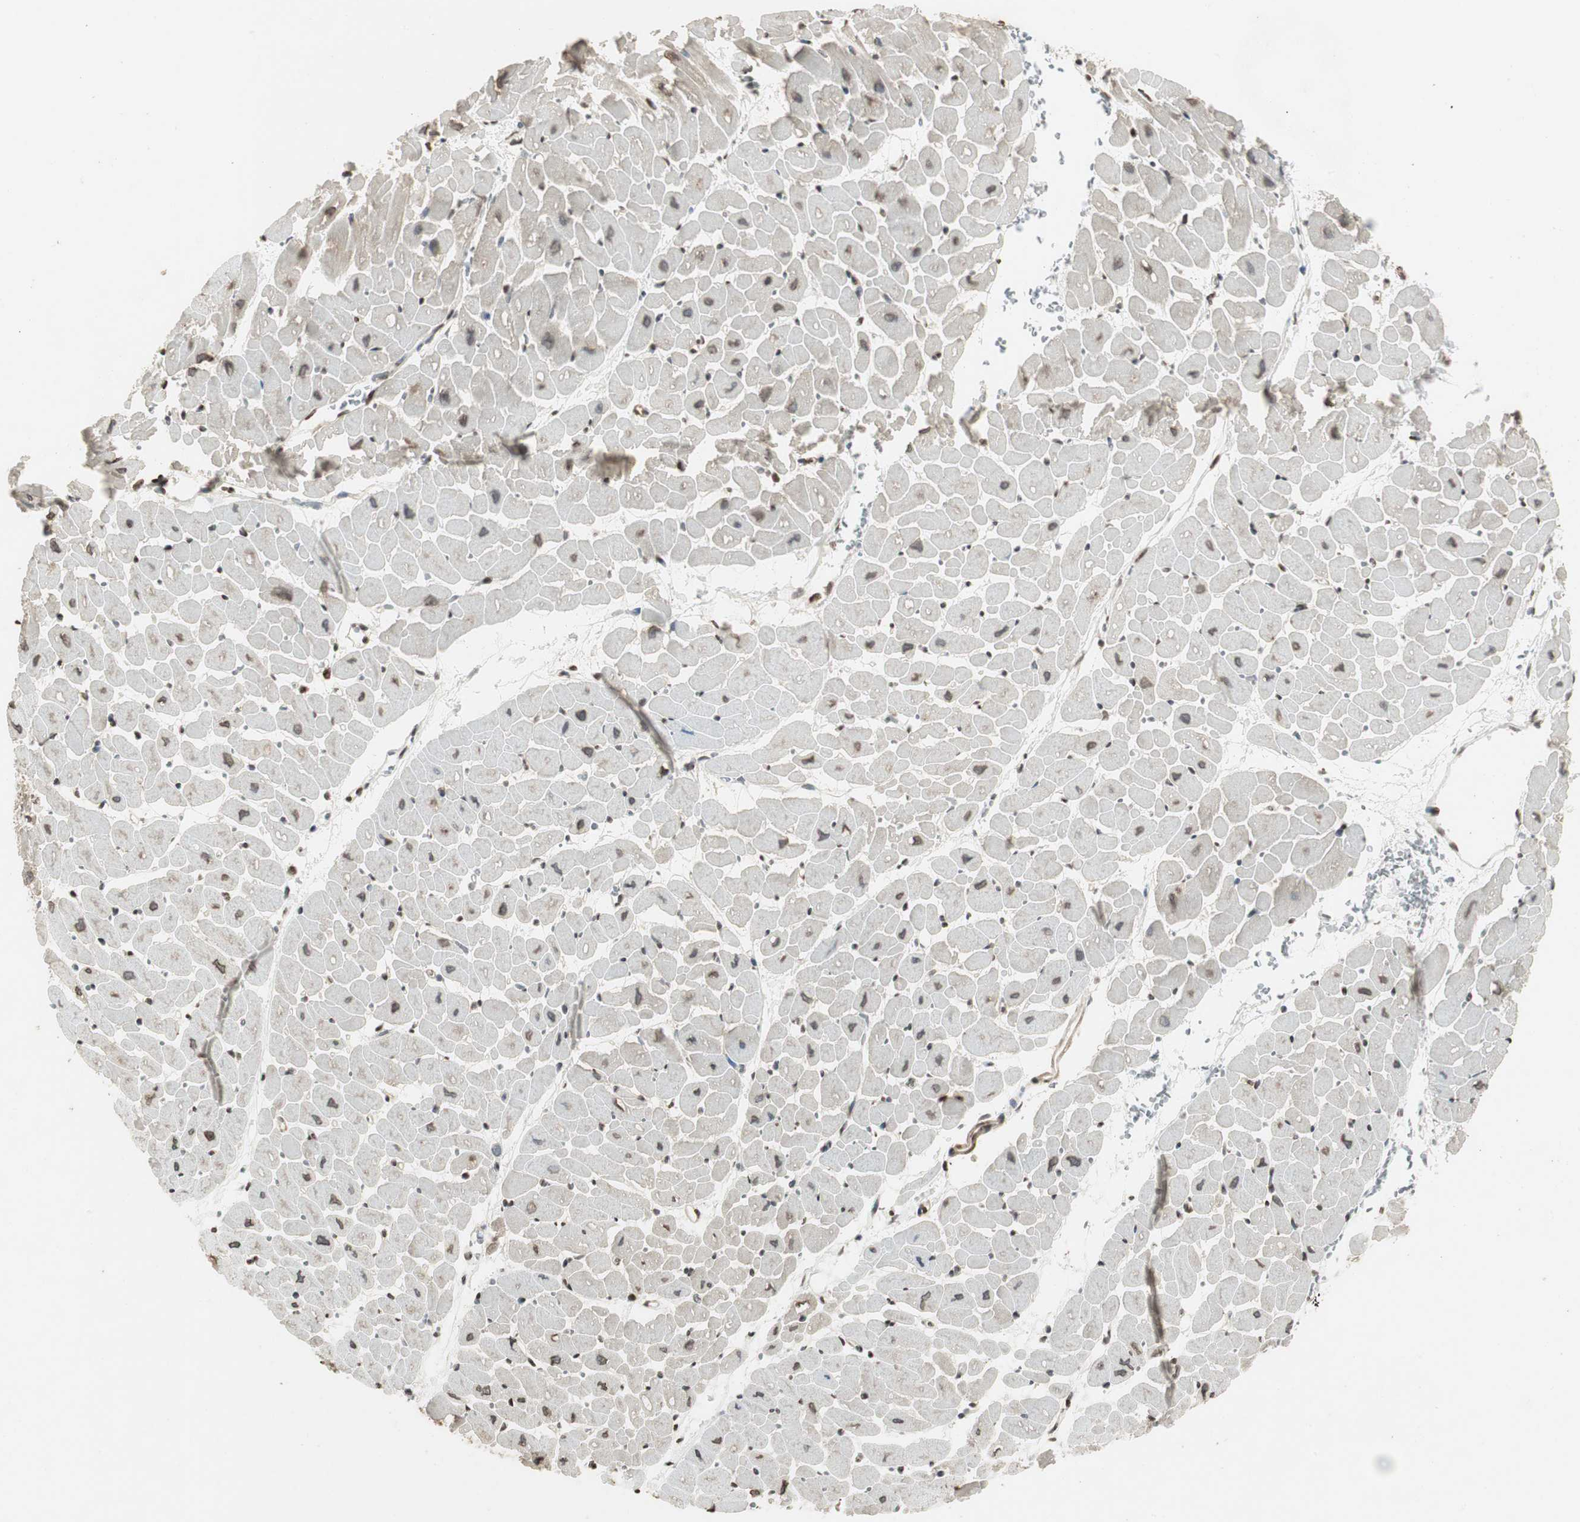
{"staining": {"intensity": "moderate", "quantity": "25%-75%", "location": "cytoplasmic/membranous"}, "tissue": "heart muscle", "cell_type": "Cardiomyocytes", "image_type": "normal", "snomed": [{"axis": "morphology", "description": "Normal tissue, NOS"}, {"axis": "topography", "description": "Heart"}], "caption": "The micrograph reveals immunohistochemical staining of normal heart muscle. There is moderate cytoplasmic/membranous staining is present in about 25%-75% of cardiomyocytes. The staining was performed using DAB to visualize the protein expression in brown, while the nuclei were stained in blue with hematoxylin (Magnification: 20x).", "gene": "PRKG1", "patient": {"sex": "male", "age": 45}}